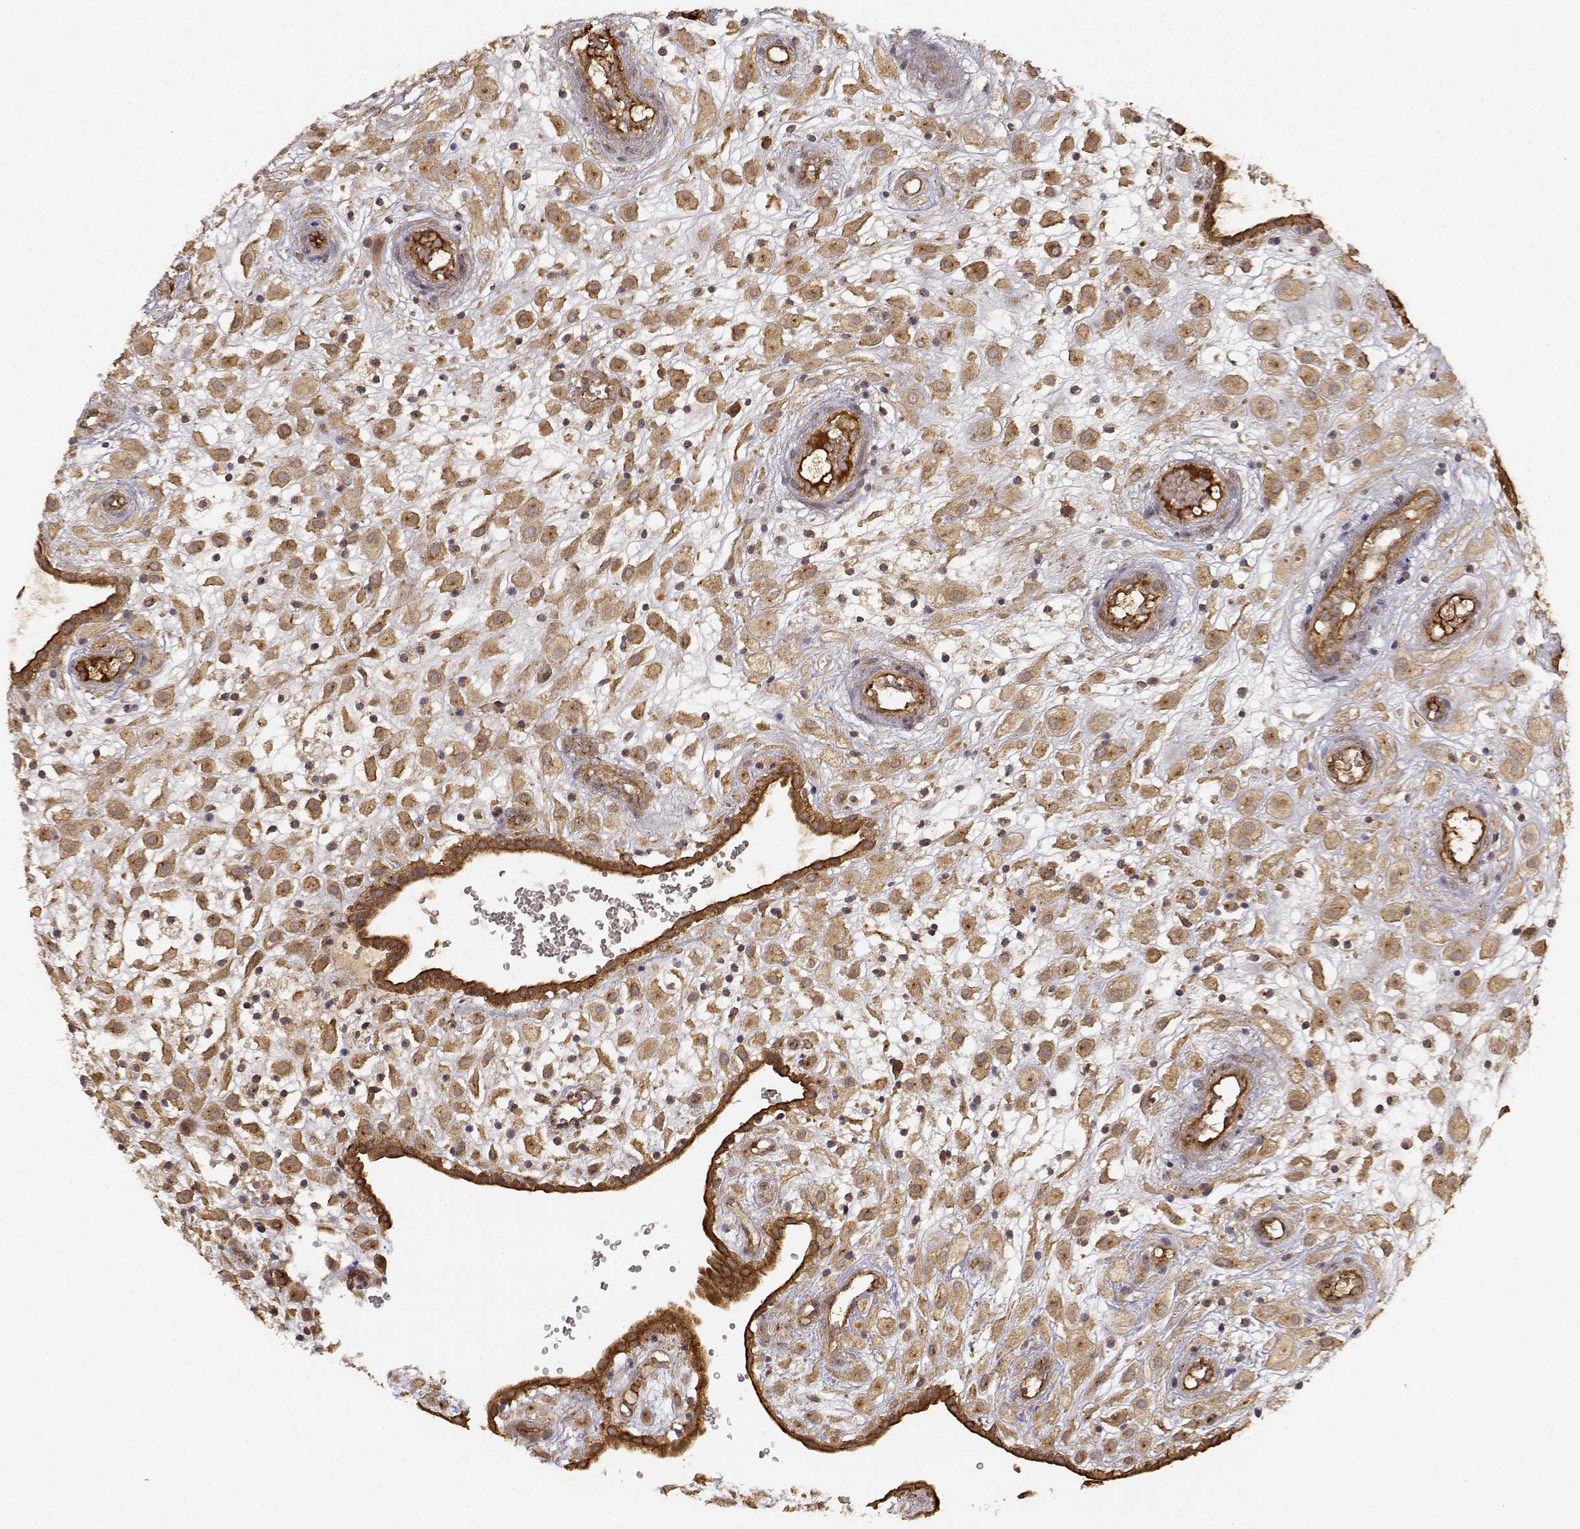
{"staining": {"intensity": "moderate", "quantity": ">75%", "location": "cytoplasmic/membranous"}, "tissue": "placenta", "cell_type": "Decidual cells", "image_type": "normal", "snomed": [{"axis": "morphology", "description": "Normal tissue, NOS"}, {"axis": "topography", "description": "Placenta"}], "caption": "Brown immunohistochemical staining in normal placenta shows moderate cytoplasmic/membranous staining in about >75% of decidual cells.", "gene": "CDK5RAP2", "patient": {"sex": "female", "age": 24}}